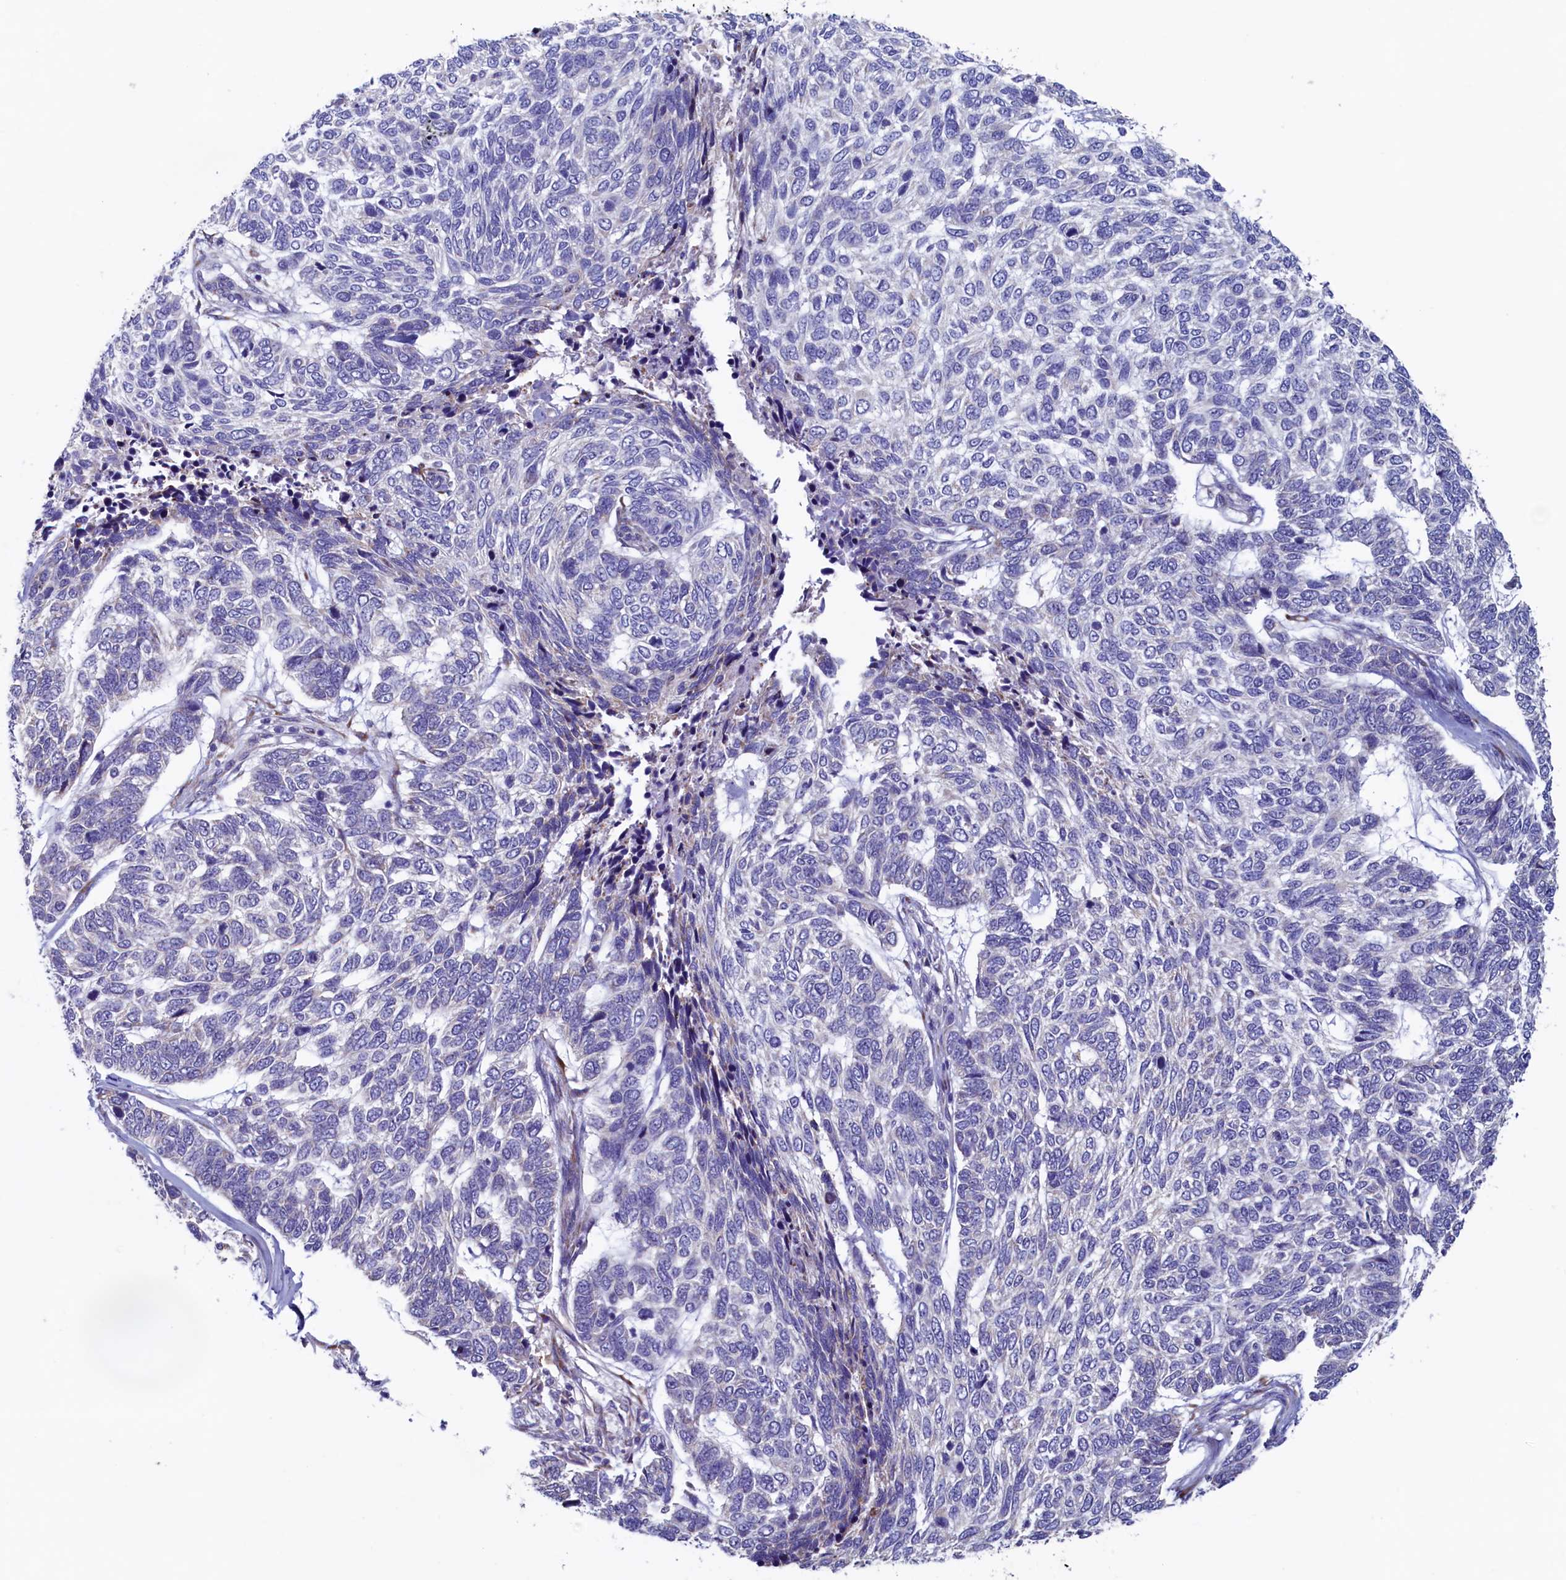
{"staining": {"intensity": "negative", "quantity": "none", "location": "none"}, "tissue": "skin cancer", "cell_type": "Tumor cells", "image_type": "cancer", "snomed": [{"axis": "morphology", "description": "Basal cell carcinoma"}, {"axis": "topography", "description": "Skin"}], "caption": "Skin basal cell carcinoma was stained to show a protein in brown. There is no significant expression in tumor cells. (Brightfield microscopy of DAB (3,3'-diaminobenzidine) immunohistochemistry at high magnification).", "gene": "CBLIF", "patient": {"sex": "female", "age": 65}}